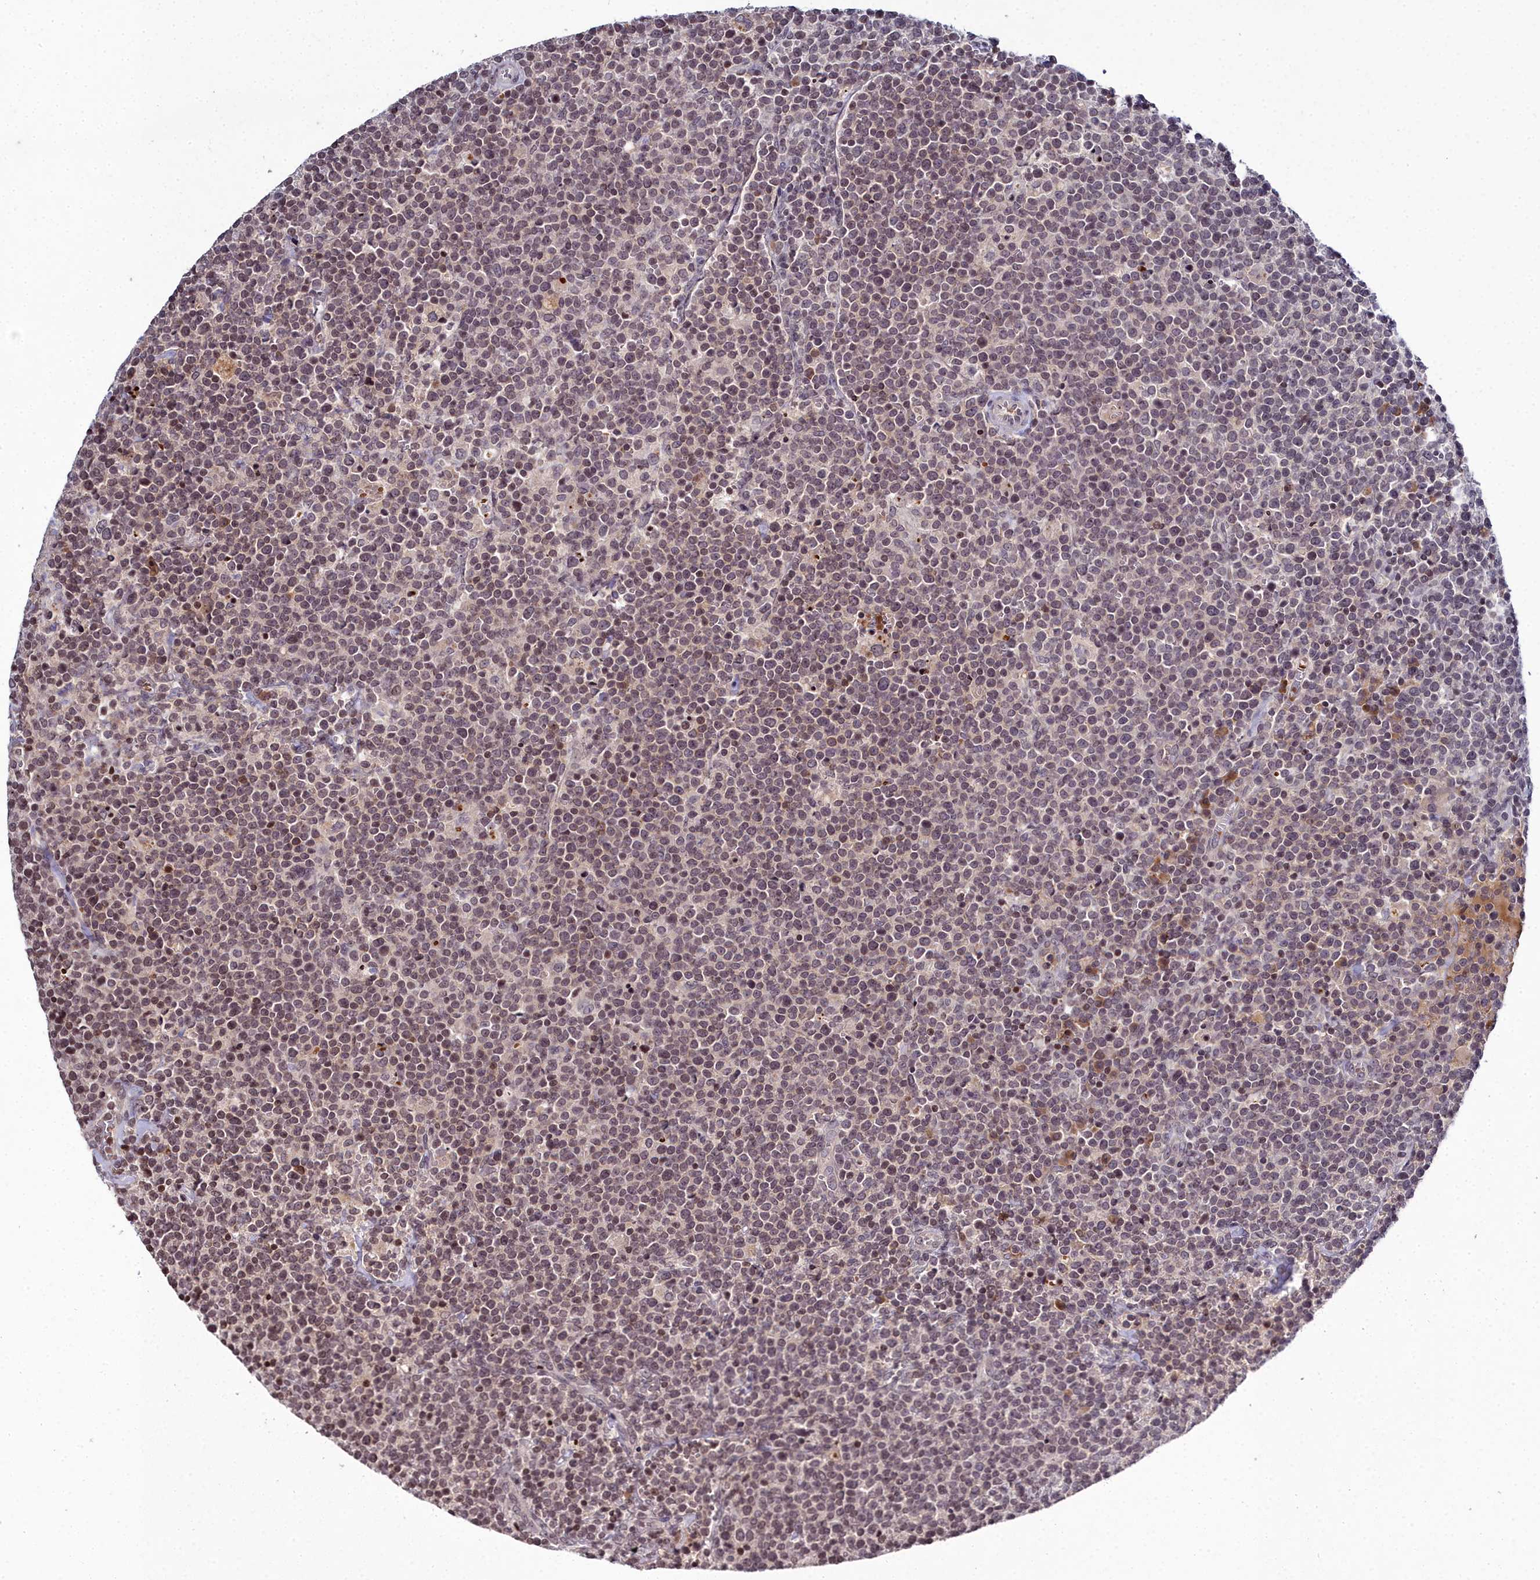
{"staining": {"intensity": "weak", "quantity": "25%-75%", "location": "cytoplasmic/membranous"}, "tissue": "lymphoma", "cell_type": "Tumor cells", "image_type": "cancer", "snomed": [{"axis": "morphology", "description": "Malignant lymphoma, non-Hodgkin's type, High grade"}, {"axis": "topography", "description": "Lymph node"}], "caption": "Immunohistochemistry micrograph of neoplastic tissue: high-grade malignant lymphoma, non-Hodgkin's type stained using IHC exhibits low levels of weak protein expression localized specifically in the cytoplasmic/membranous of tumor cells, appearing as a cytoplasmic/membranous brown color.", "gene": "FZD4", "patient": {"sex": "male", "age": 61}}